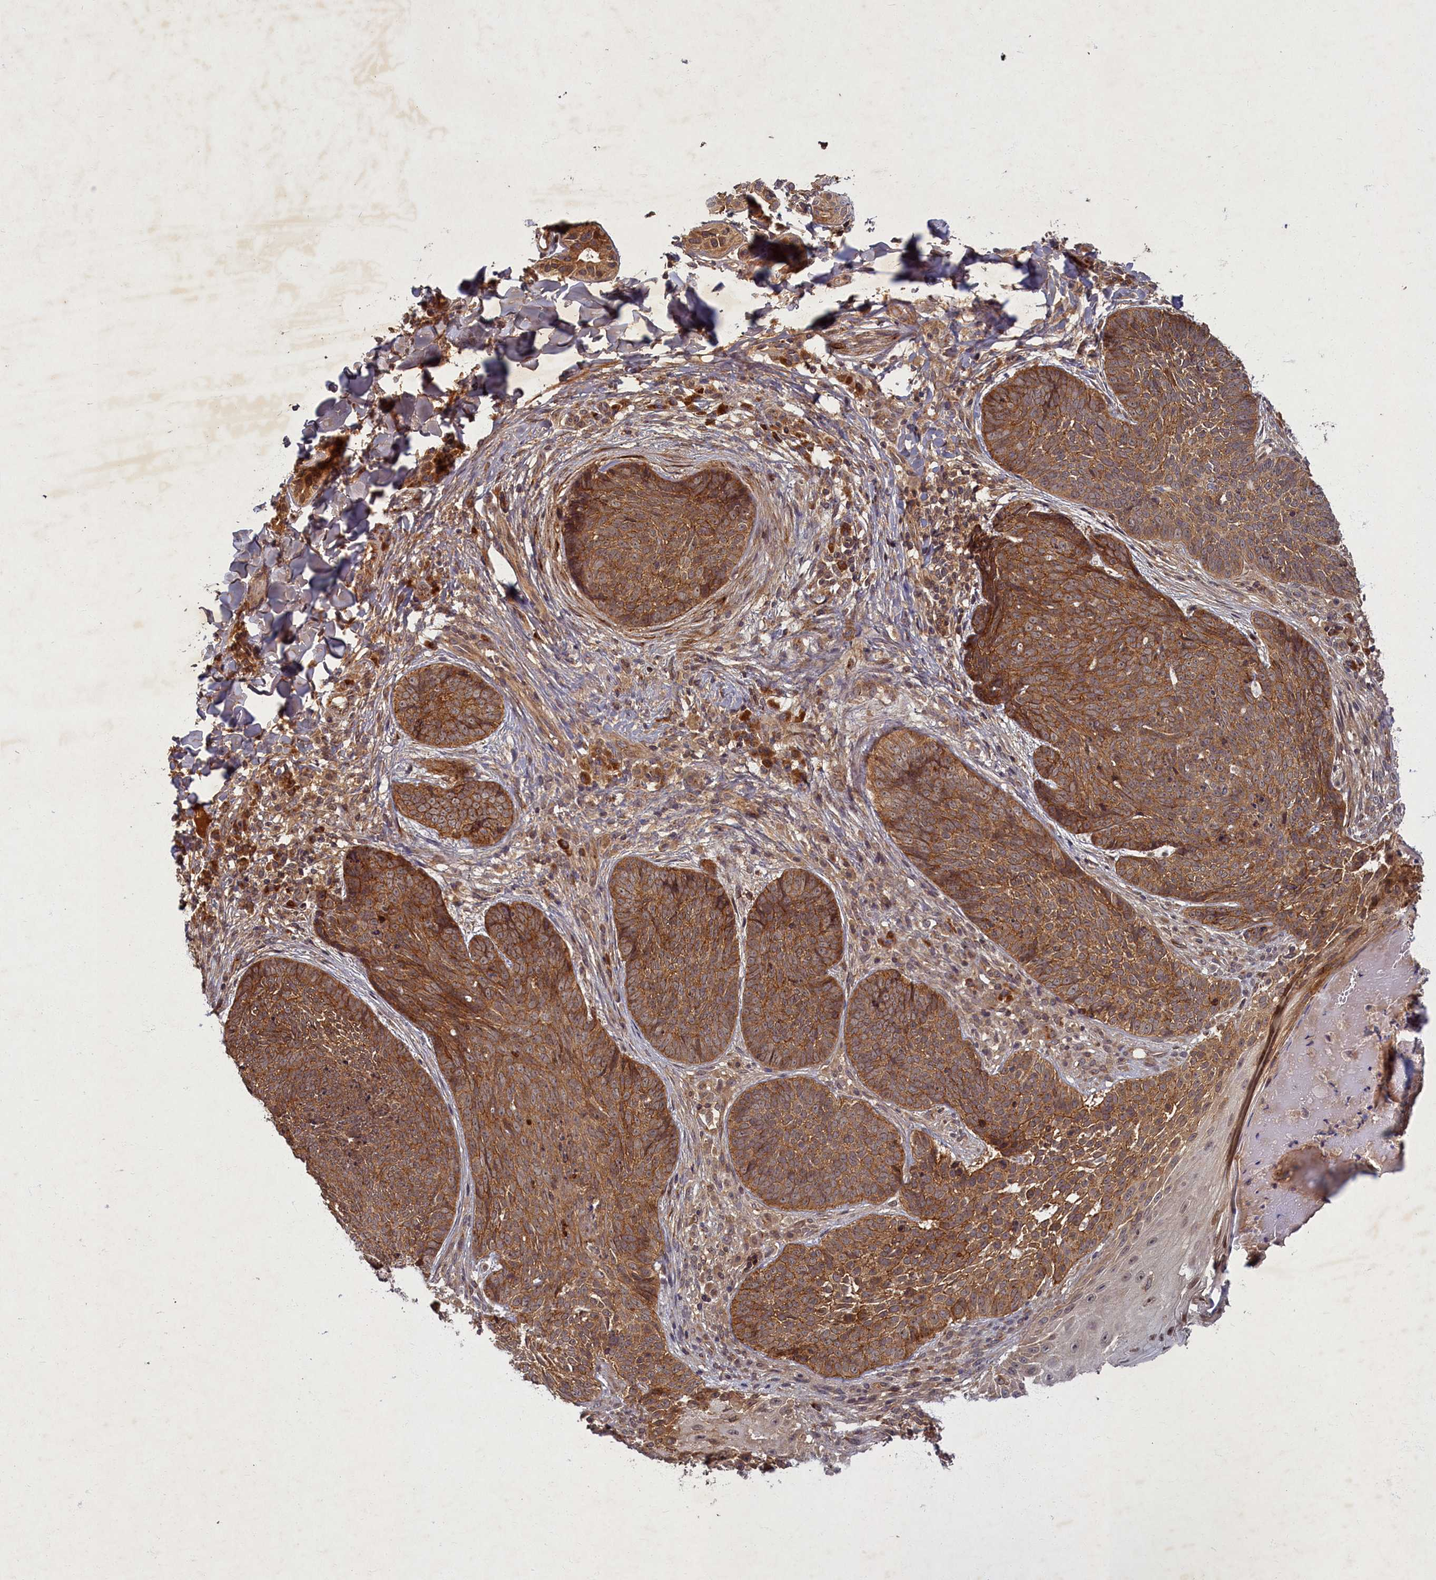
{"staining": {"intensity": "moderate", "quantity": ">75%", "location": "cytoplasmic/membranous"}, "tissue": "skin cancer", "cell_type": "Tumor cells", "image_type": "cancer", "snomed": [{"axis": "morphology", "description": "Basal cell carcinoma"}, {"axis": "topography", "description": "Skin"}], "caption": "Skin basal cell carcinoma stained with IHC displays moderate cytoplasmic/membranous positivity in approximately >75% of tumor cells.", "gene": "BICD1", "patient": {"sex": "female", "age": 61}}